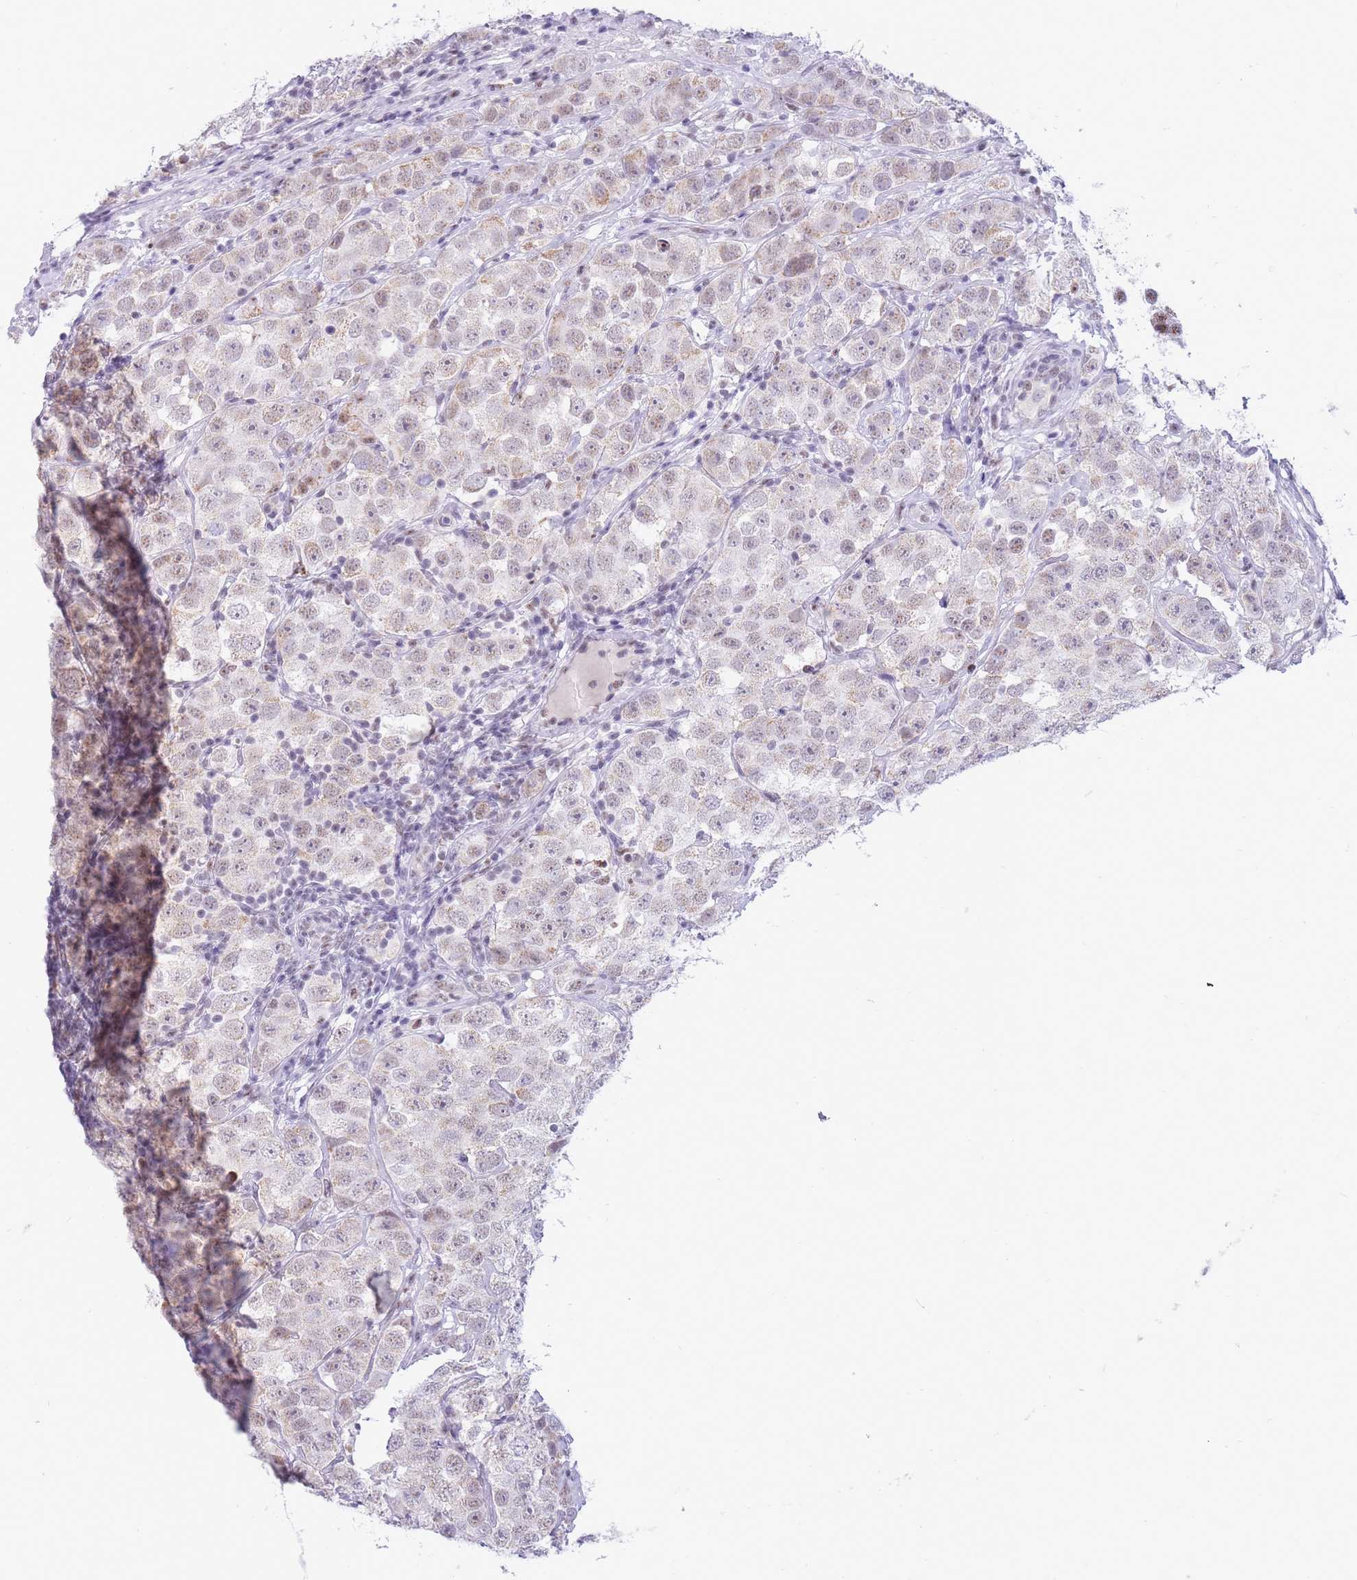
{"staining": {"intensity": "weak", "quantity": "<25%", "location": "cytoplasmic/membranous"}, "tissue": "testis cancer", "cell_type": "Tumor cells", "image_type": "cancer", "snomed": [{"axis": "morphology", "description": "Seminoma, NOS"}, {"axis": "topography", "description": "Testis"}], "caption": "There is no significant positivity in tumor cells of testis cancer.", "gene": "CYP2B6", "patient": {"sex": "male", "age": 28}}